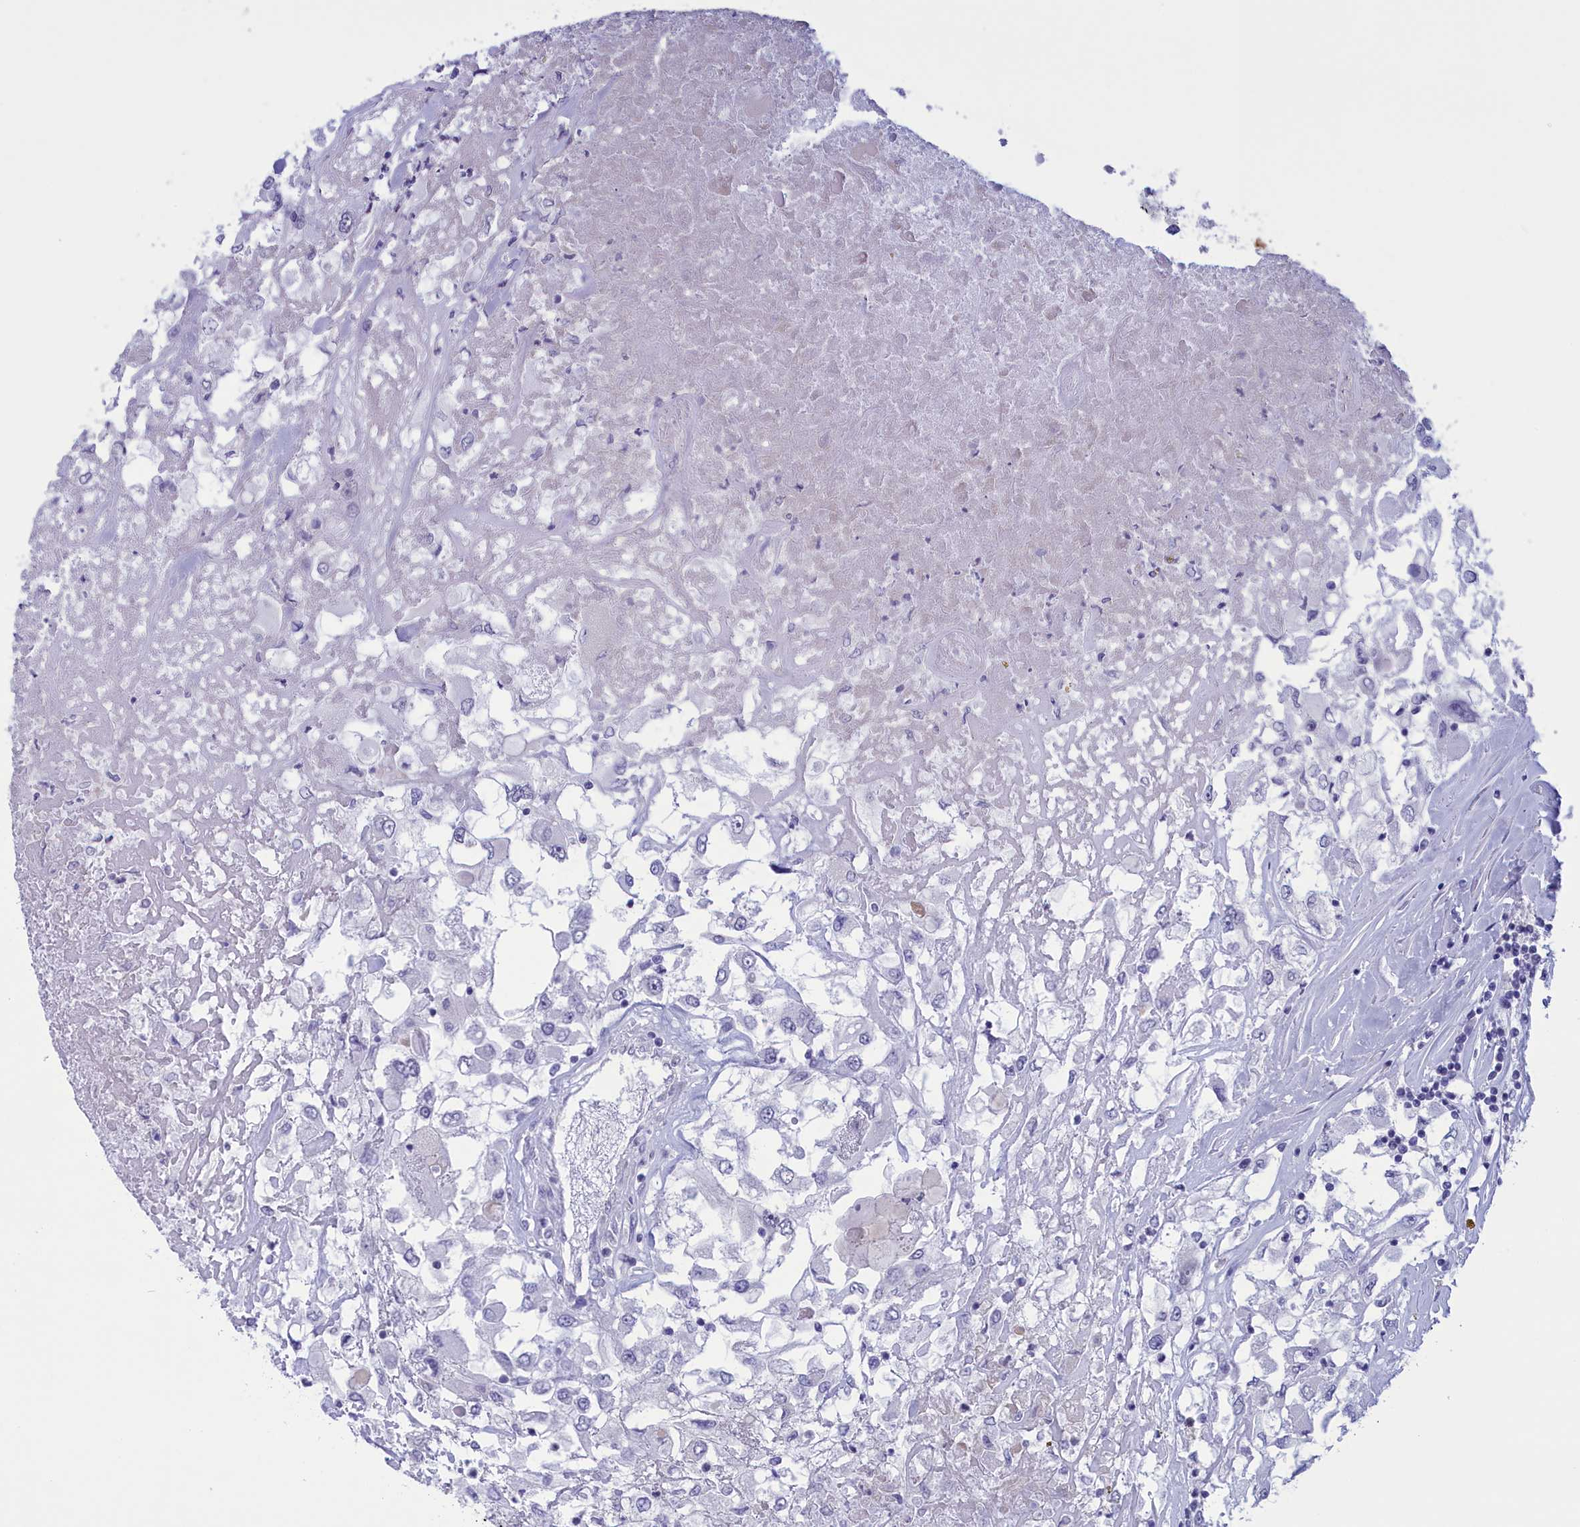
{"staining": {"intensity": "negative", "quantity": "none", "location": "none"}, "tissue": "renal cancer", "cell_type": "Tumor cells", "image_type": "cancer", "snomed": [{"axis": "morphology", "description": "Adenocarcinoma, NOS"}, {"axis": "topography", "description": "Kidney"}], "caption": "The image shows no significant expression in tumor cells of renal cancer (adenocarcinoma). (Stains: DAB IHC with hematoxylin counter stain, Microscopy: brightfield microscopy at high magnification).", "gene": "ELOA2", "patient": {"sex": "female", "age": 52}}